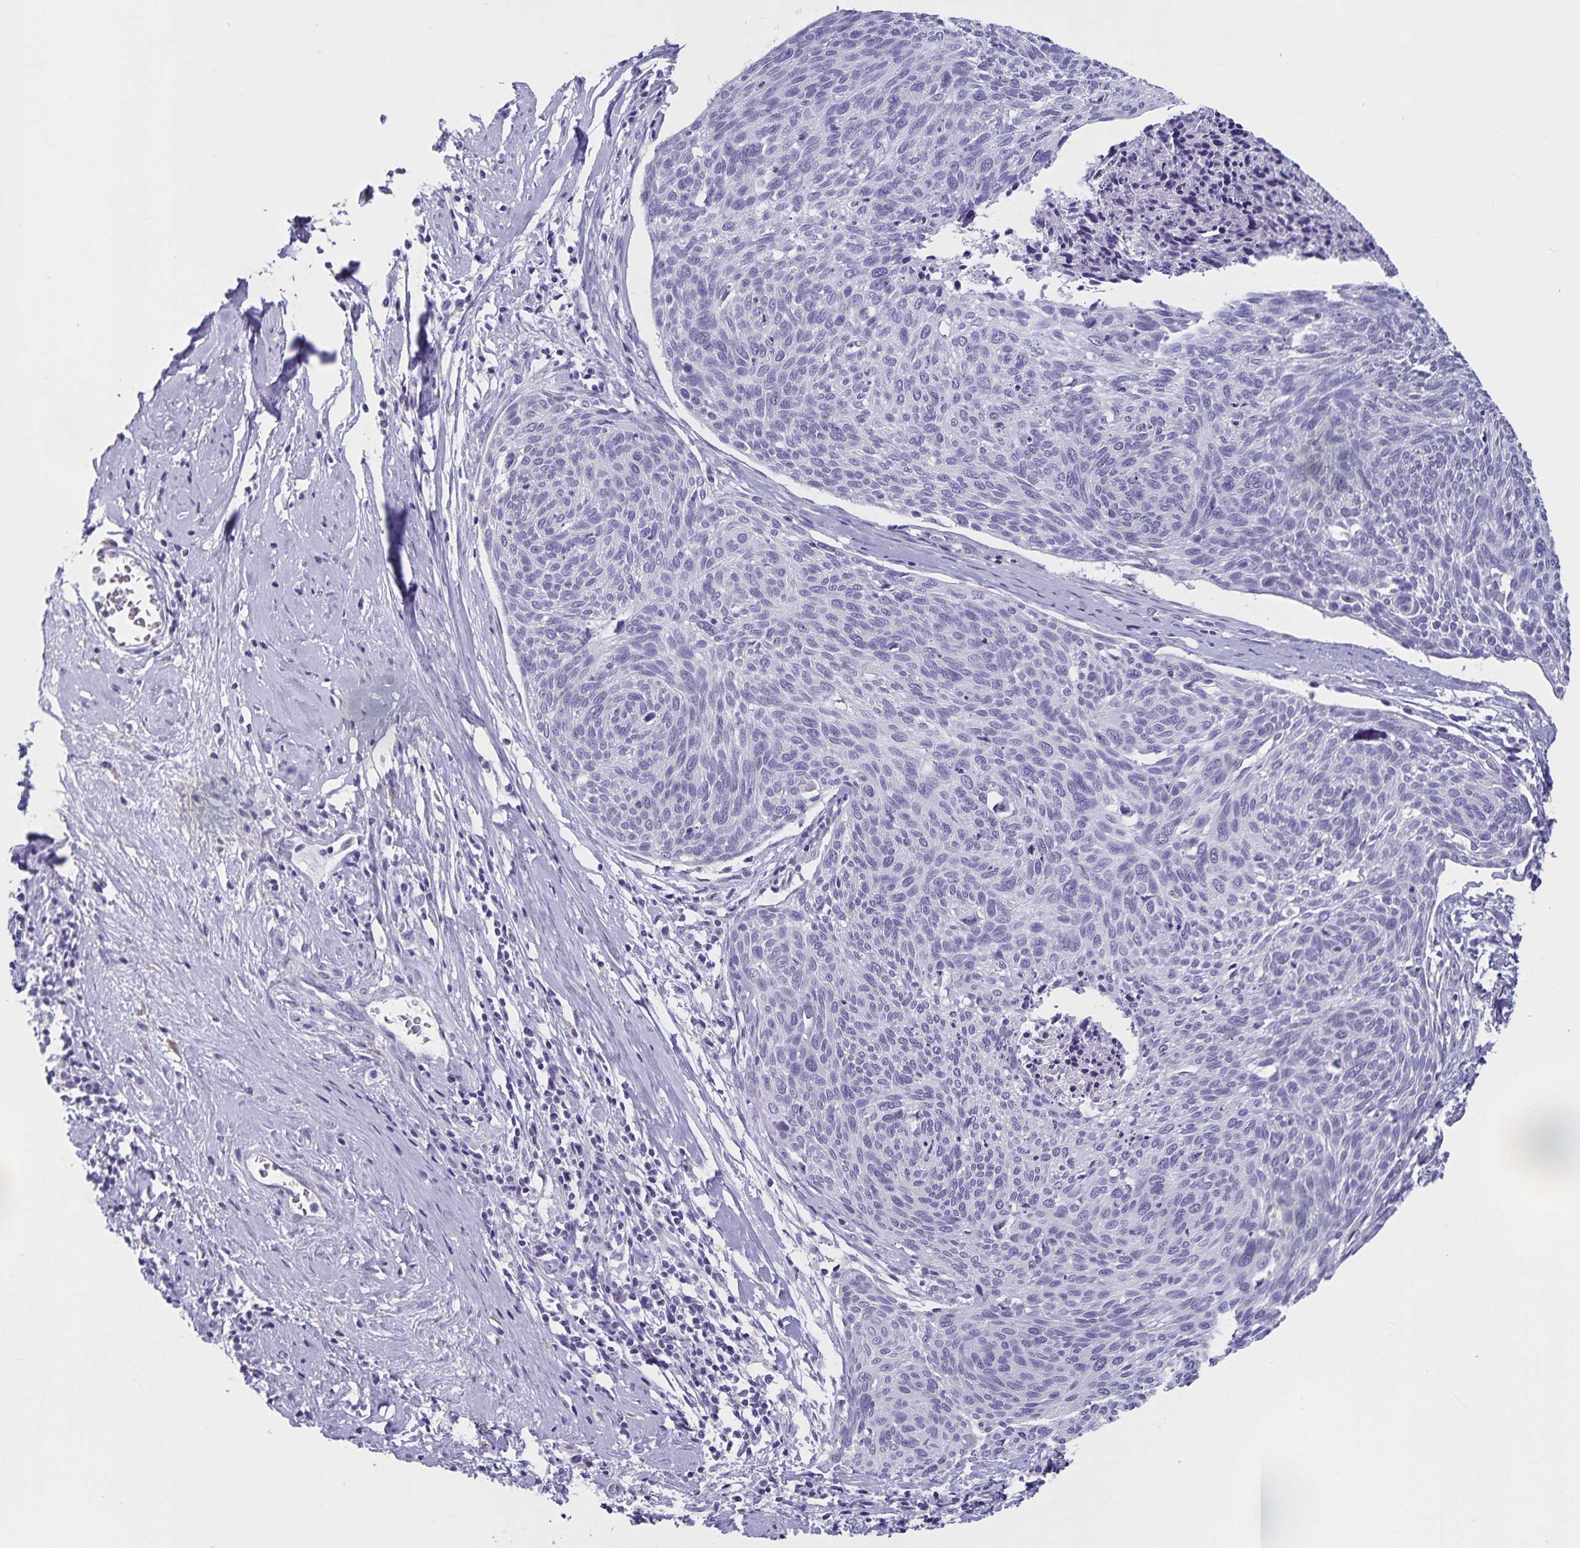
{"staining": {"intensity": "negative", "quantity": "none", "location": "none"}, "tissue": "cervical cancer", "cell_type": "Tumor cells", "image_type": "cancer", "snomed": [{"axis": "morphology", "description": "Squamous cell carcinoma, NOS"}, {"axis": "topography", "description": "Cervix"}], "caption": "High magnification brightfield microscopy of cervical cancer (squamous cell carcinoma) stained with DAB (3,3'-diaminobenzidine) (brown) and counterstained with hematoxylin (blue): tumor cells show no significant staining.", "gene": "PLAC1", "patient": {"sex": "female", "age": 49}}